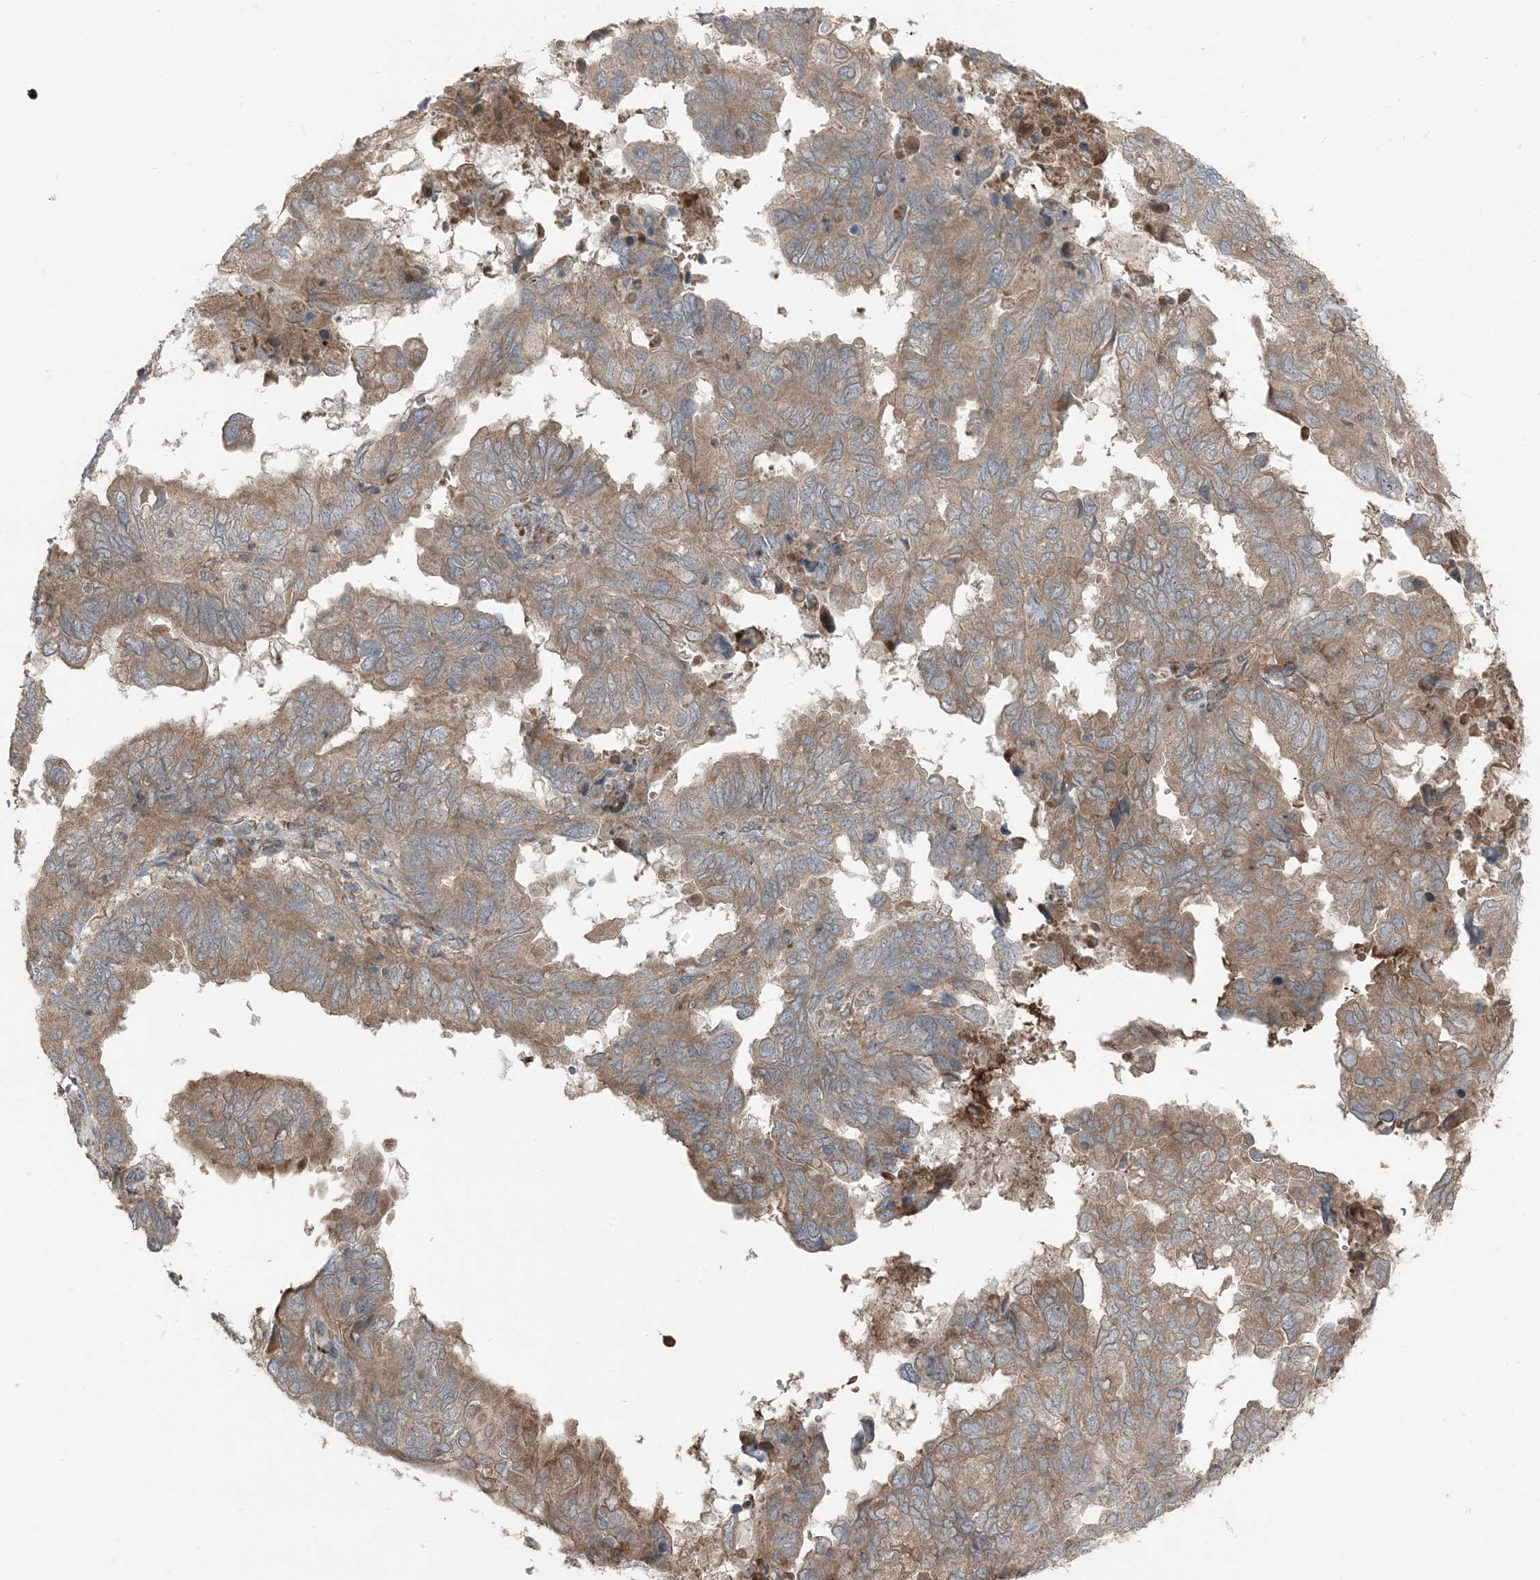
{"staining": {"intensity": "weak", "quantity": ">75%", "location": "cytoplasmic/membranous"}, "tissue": "endometrial cancer", "cell_type": "Tumor cells", "image_type": "cancer", "snomed": [{"axis": "morphology", "description": "Adenocarcinoma, NOS"}, {"axis": "topography", "description": "Uterus"}], "caption": "Weak cytoplasmic/membranous expression for a protein is identified in approximately >75% of tumor cells of endometrial cancer using immunohistochemistry (IHC).", "gene": "RAB3GAP1", "patient": {"sex": "female", "age": 77}}